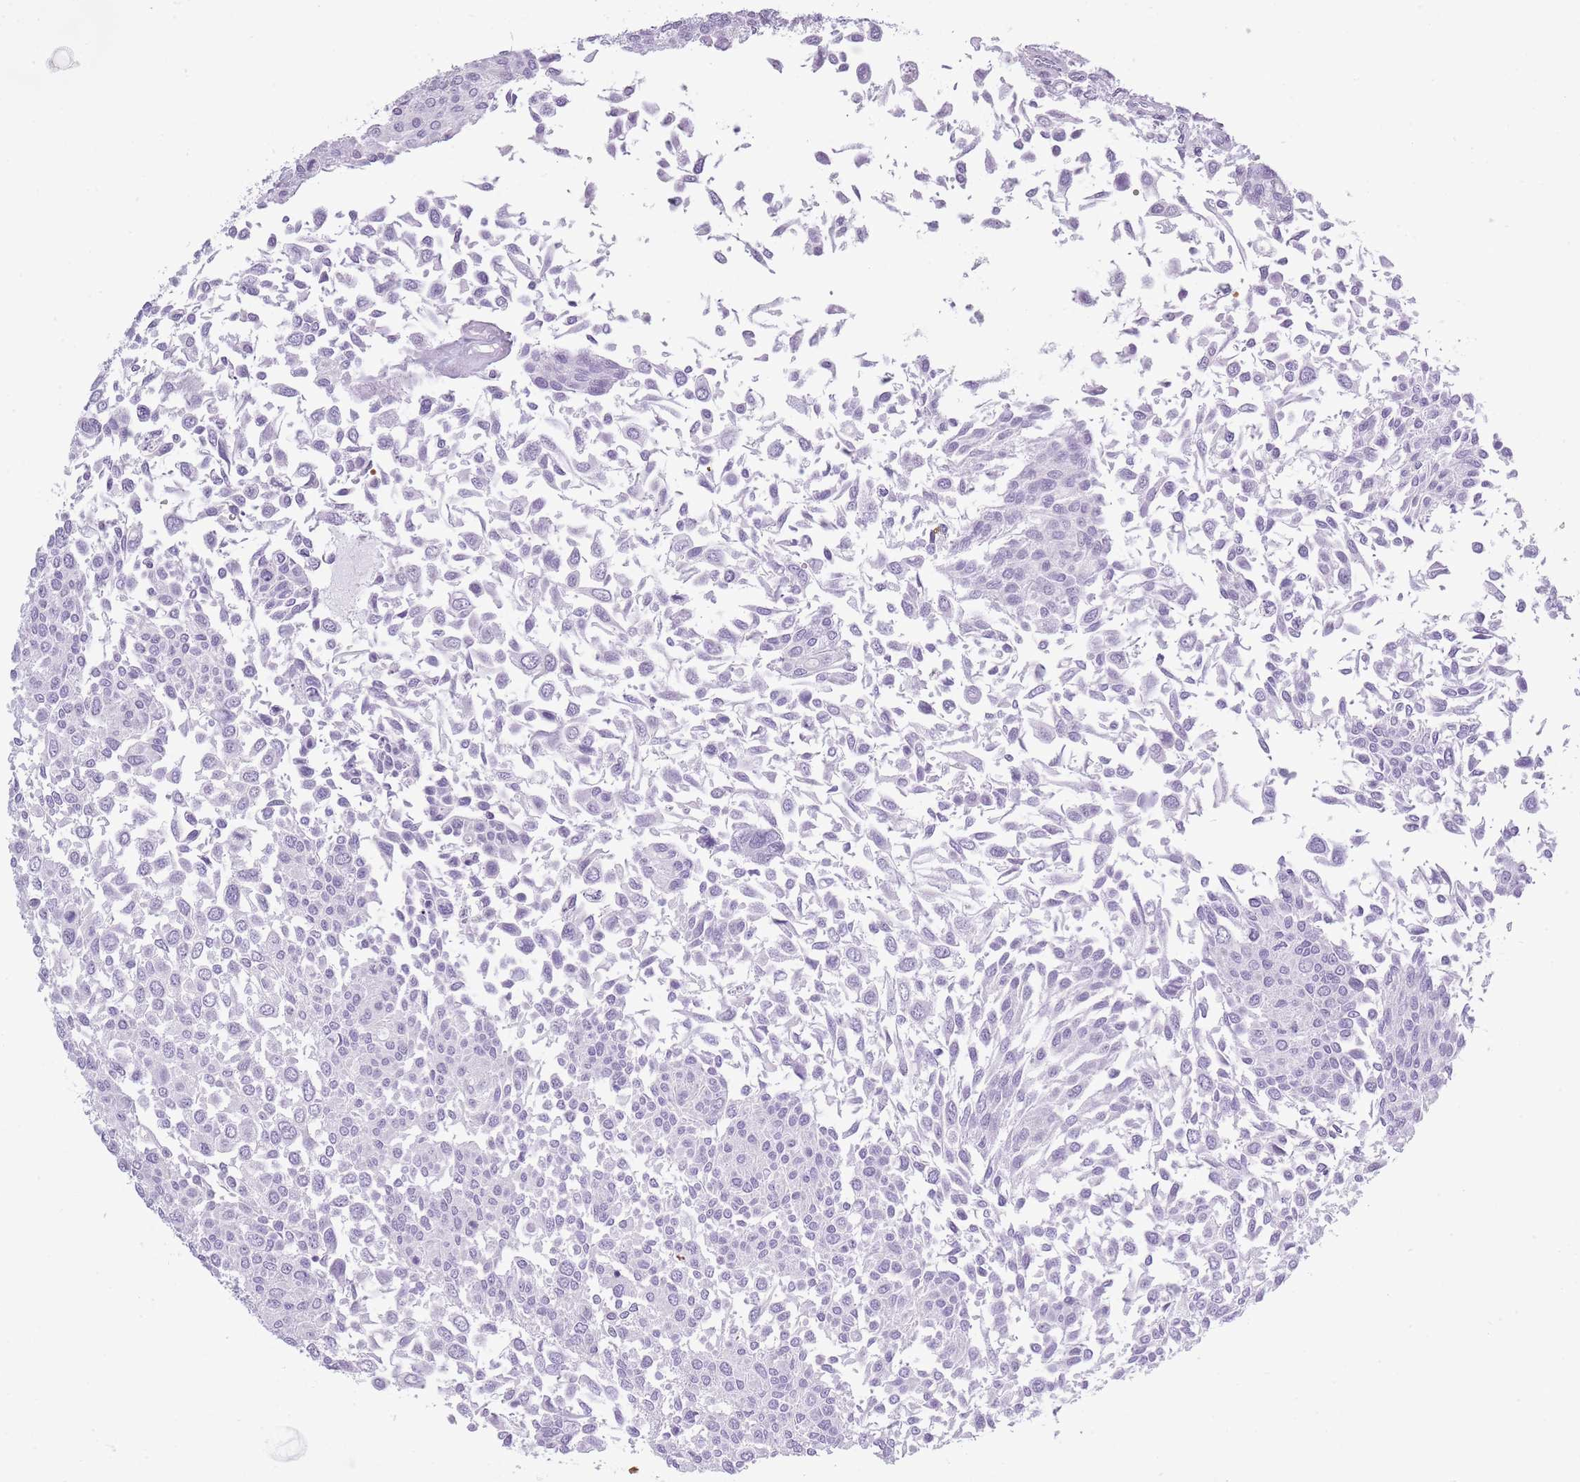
{"staining": {"intensity": "negative", "quantity": "none", "location": "none"}, "tissue": "urothelial cancer", "cell_type": "Tumor cells", "image_type": "cancer", "snomed": [{"axis": "morphology", "description": "Urothelial carcinoma, NOS"}, {"axis": "topography", "description": "Urinary bladder"}], "caption": "This is an immunohistochemistry (IHC) image of human urothelial cancer. There is no staining in tumor cells.", "gene": "OR7C1", "patient": {"sex": "male", "age": 55}}